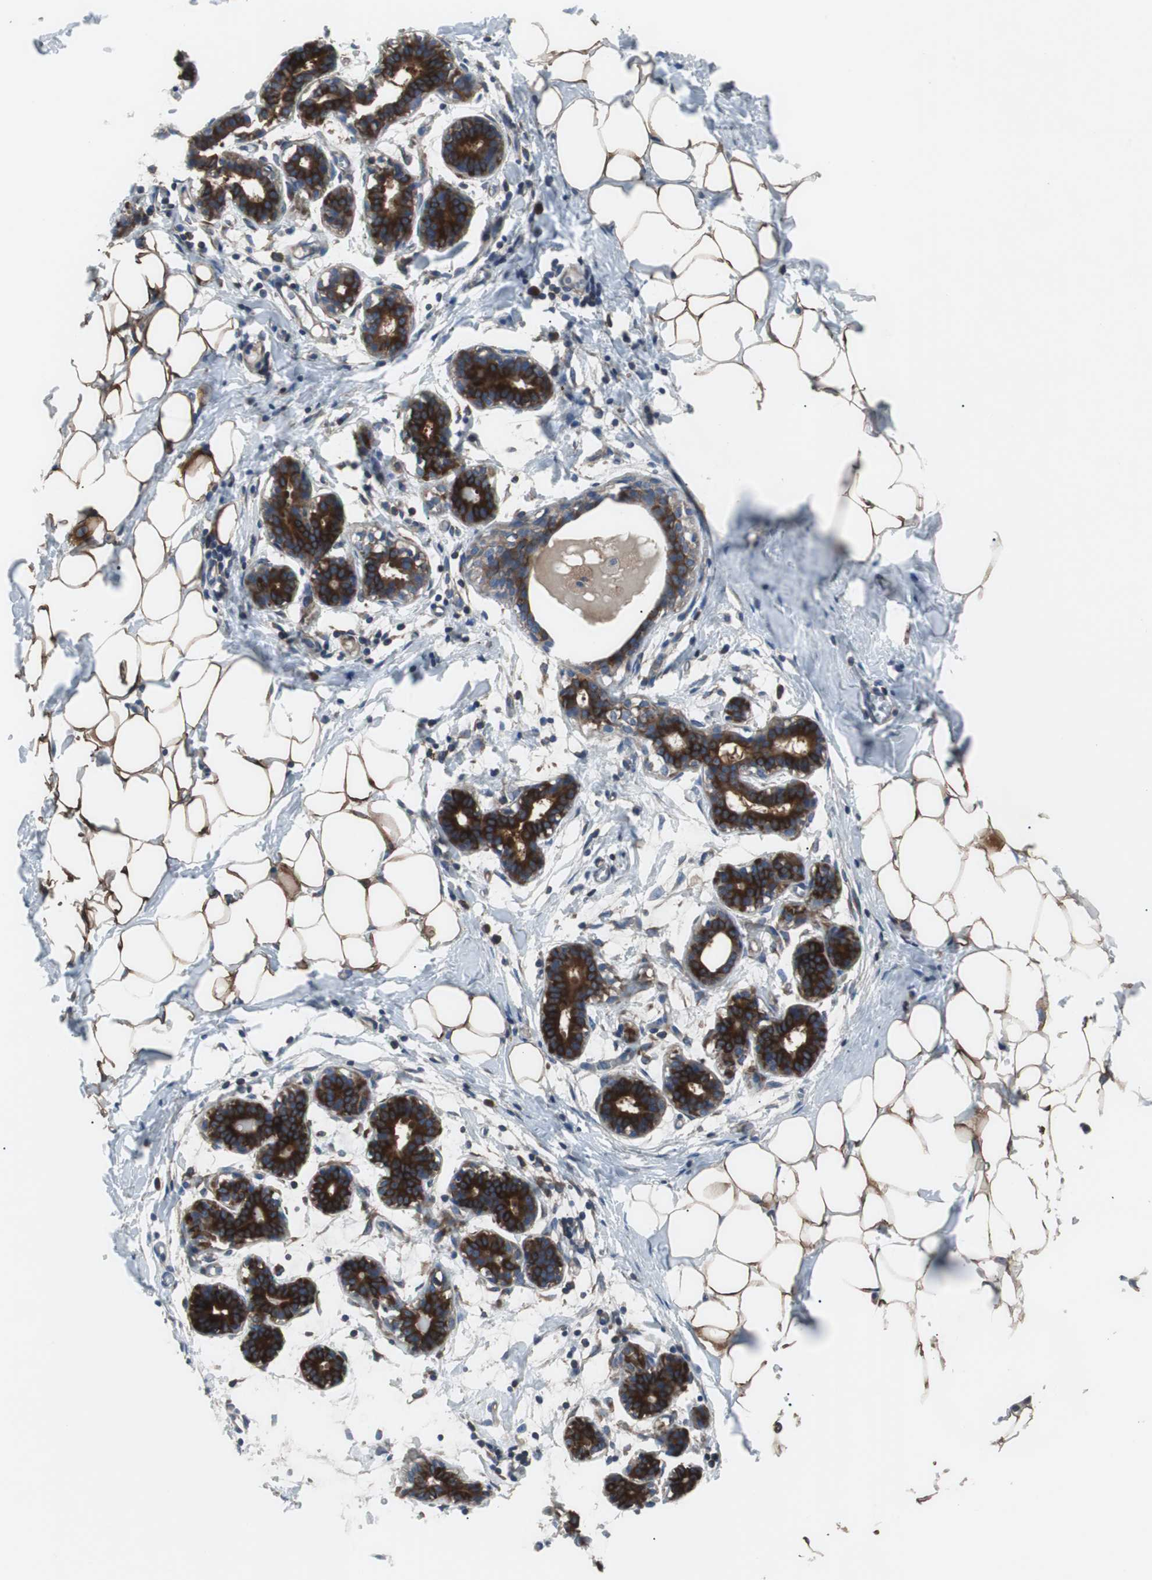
{"staining": {"intensity": "moderate", "quantity": ">75%", "location": "cytoplasmic/membranous"}, "tissue": "breast", "cell_type": "Adipocytes", "image_type": "normal", "snomed": [{"axis": "morphology", "description": "Normal tissue, NOS"}, {"axis": "topography", "description": "Breast"}], "caption": "A high-resolution histopathology image shows immunohistochemistry staining of normal breast, which displays moderate cytoplasmic/membranous expression in approximately >75% of adipocytes. (IHC, brightfield microscopy, high magnification).", "gene": "GYS1", "patient": {"sex": "female", "age": 27}}